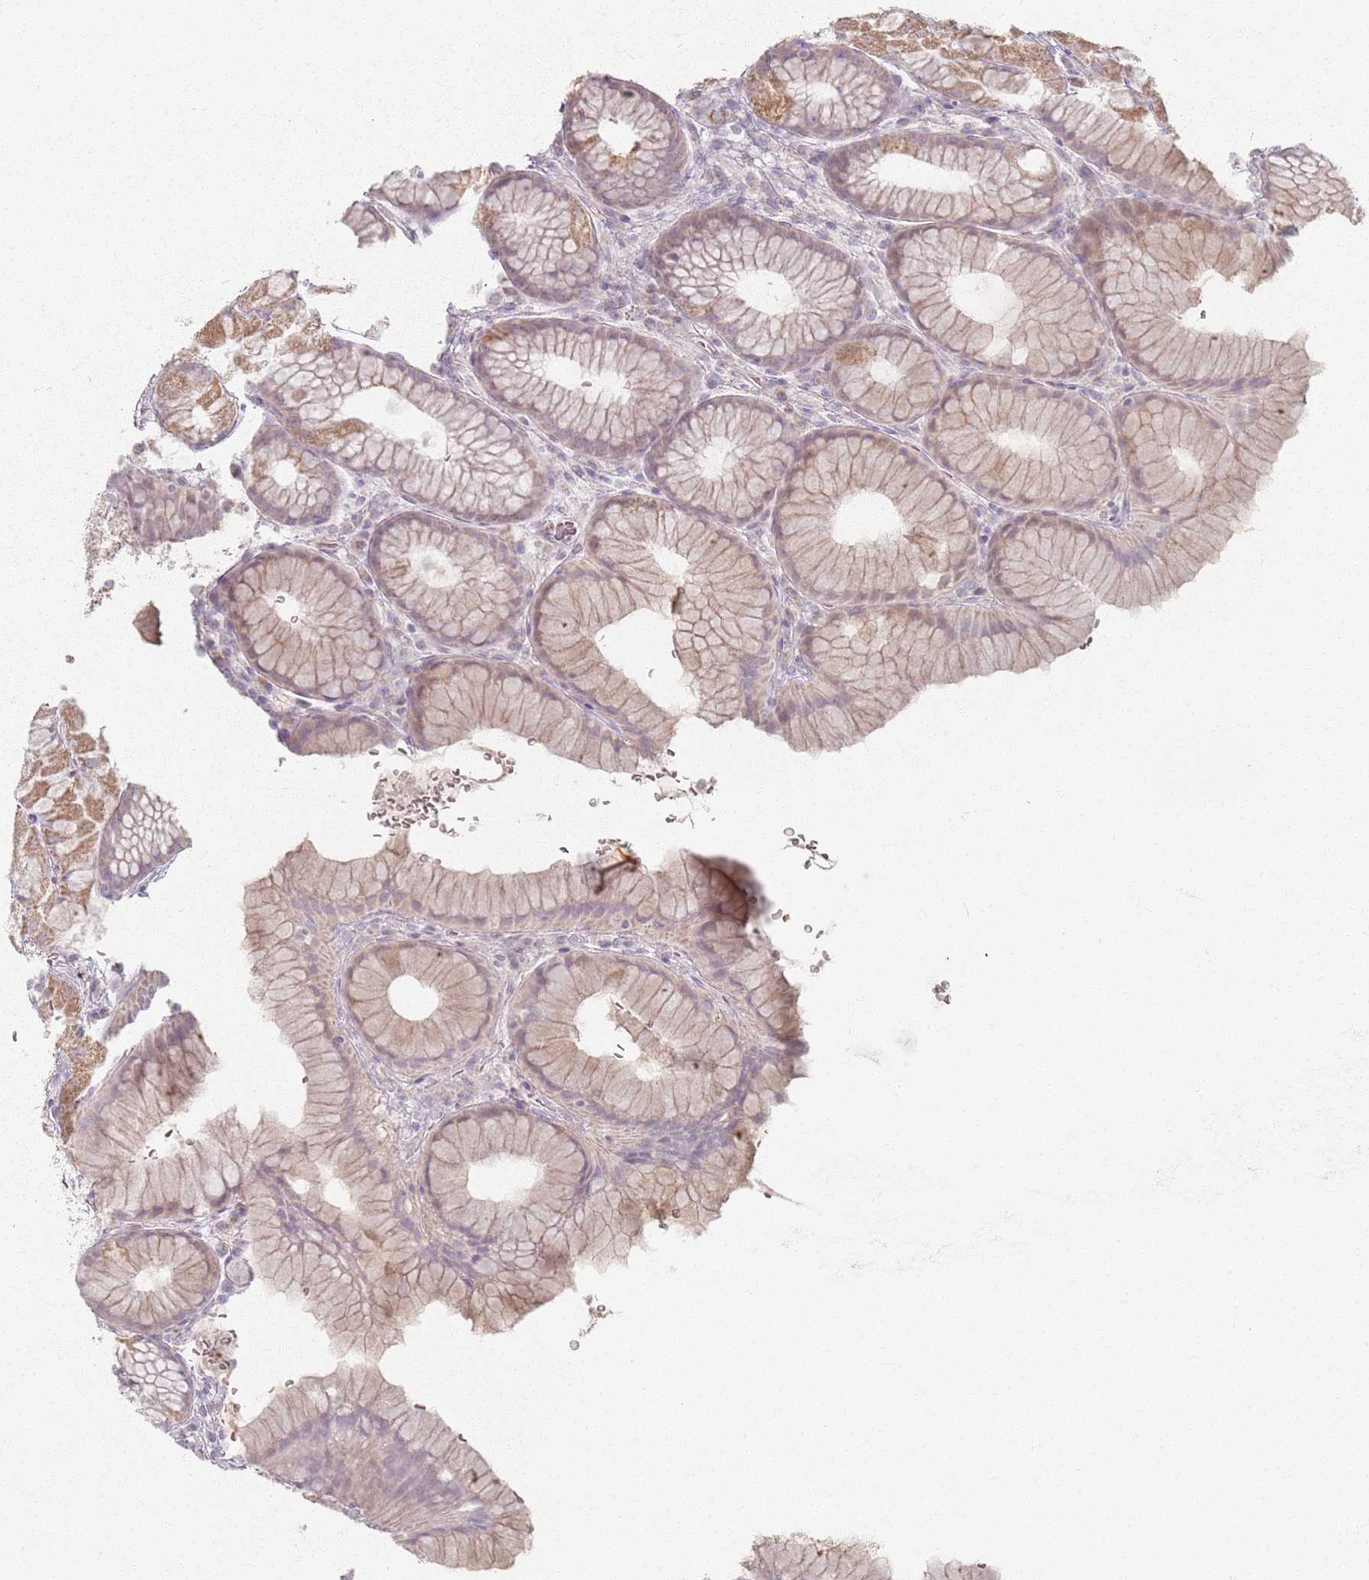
{"staining": {"intensity": "moderate", "quantity": ">75%", "location": "cytoplasmic/membranous"}, "tissue": "stomach", "cell_type": "Glandular cells", "image_type": "normal", "snomed": [{"axis": "morphology", "description": "Normal tissue, NOS"}, {"axis": "topography", "description": "Stomach"}], "caption": "A brown stain shows moderate cytoplasmic/membranous positivity of a protein in glandular cells of benign human stomach. (Brightfield microscopy of DAB IHC at high magnification).", "gene": "PKD2L2", "patient": {"sex": "male", "age": 57}}